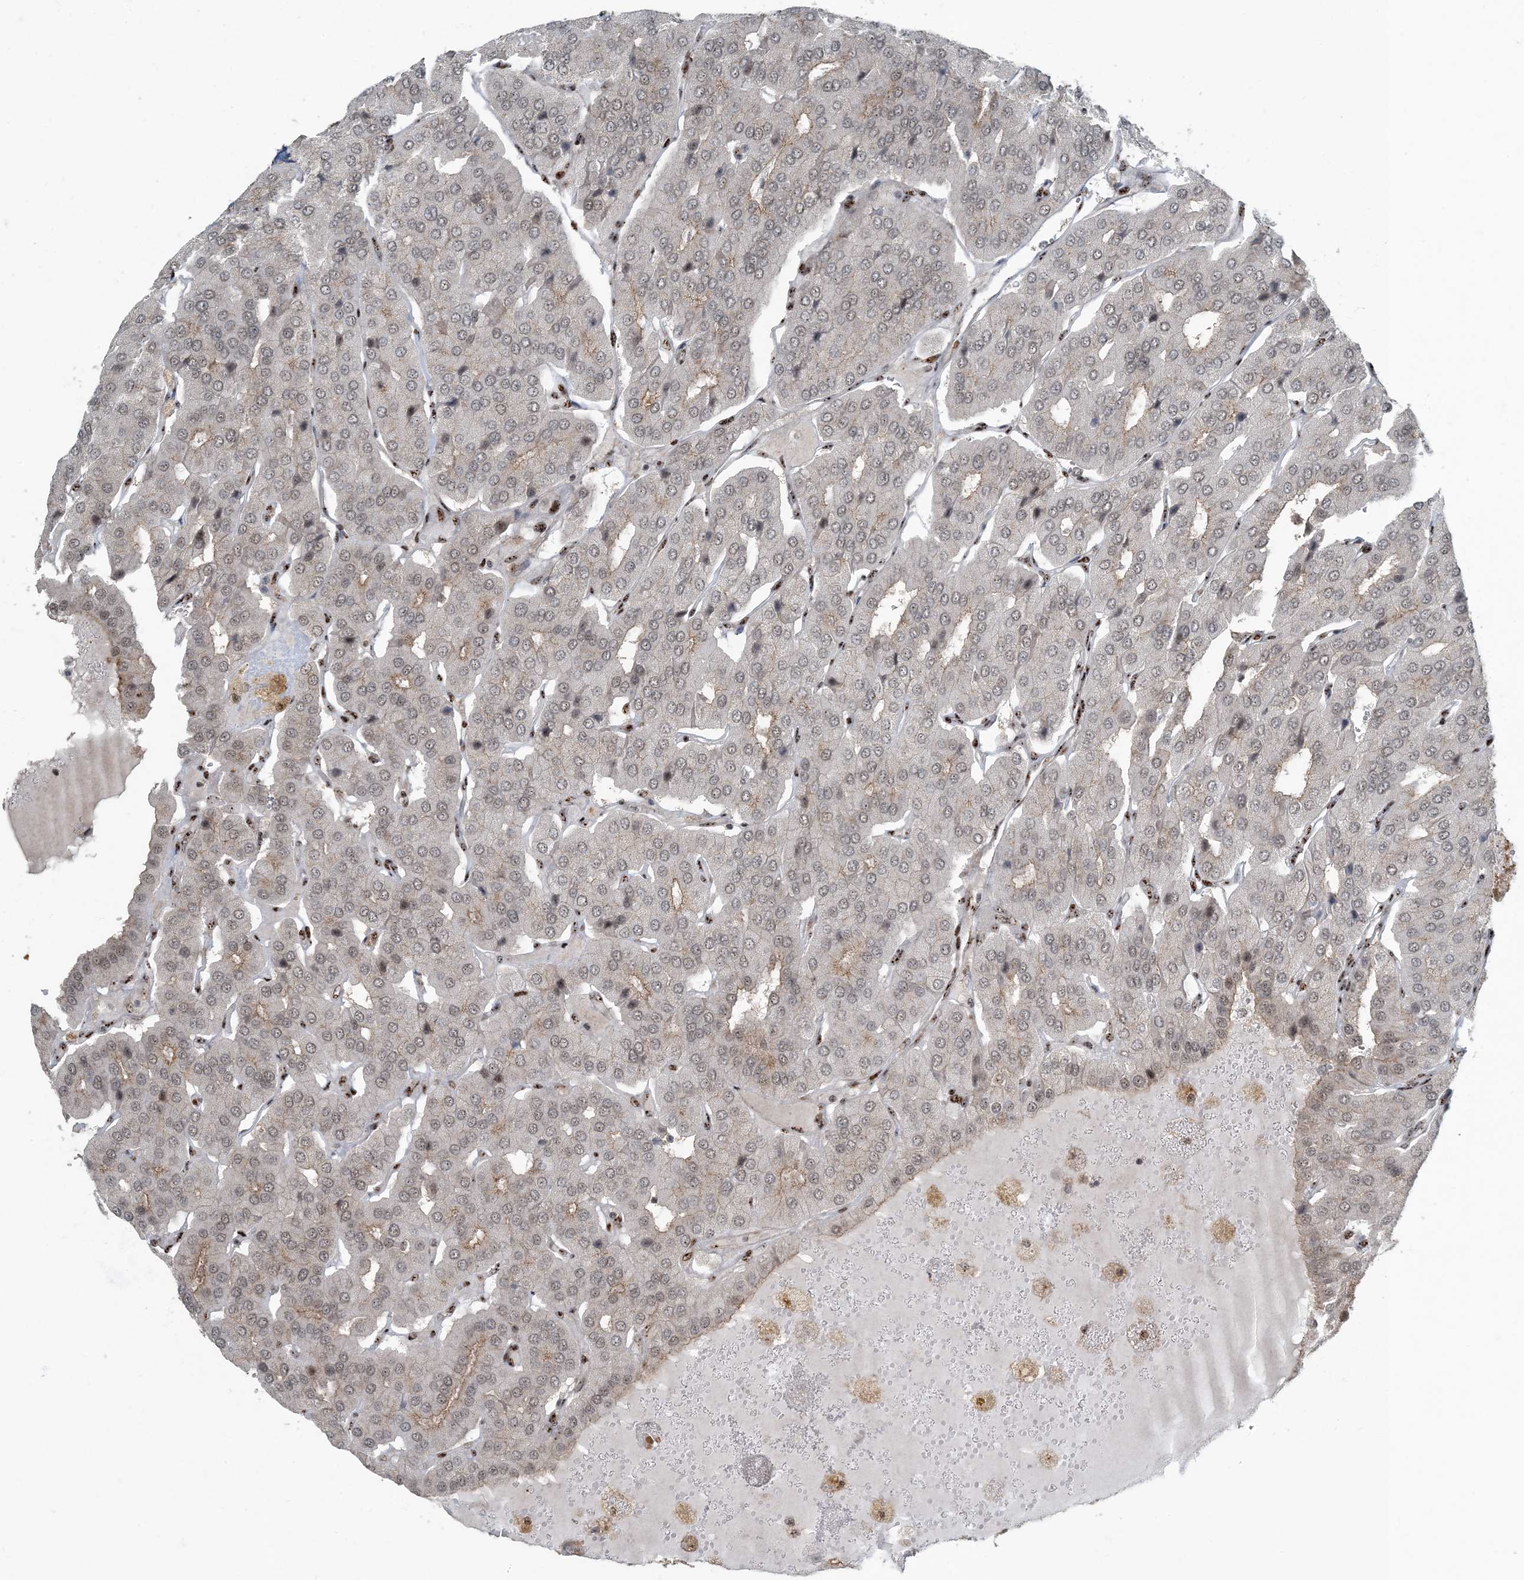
{"staining": {"intensity": "weak", "quantity": "<25%", "location": "cytoplasmic/membranous,nuclear"}, "tissue": "parathyroid gland", "cell_type": "Glandular cells", "image_type": "normal", "snomed": [{"axis": "morphology", "description": "Normal tissue, NOS"}, {"axis": "morphology", "description": "Adenoma, NOS"}, {"axis": "topography", "description": "Parathyroid gland"}], "caption": "This is an immunohistochemistry (IHC) micrograph of unremarkable human parathyroid gland. There is no staining in glandular cells.", "gene": "MBD1", "patient": {"sex": "female", "age": 86}}